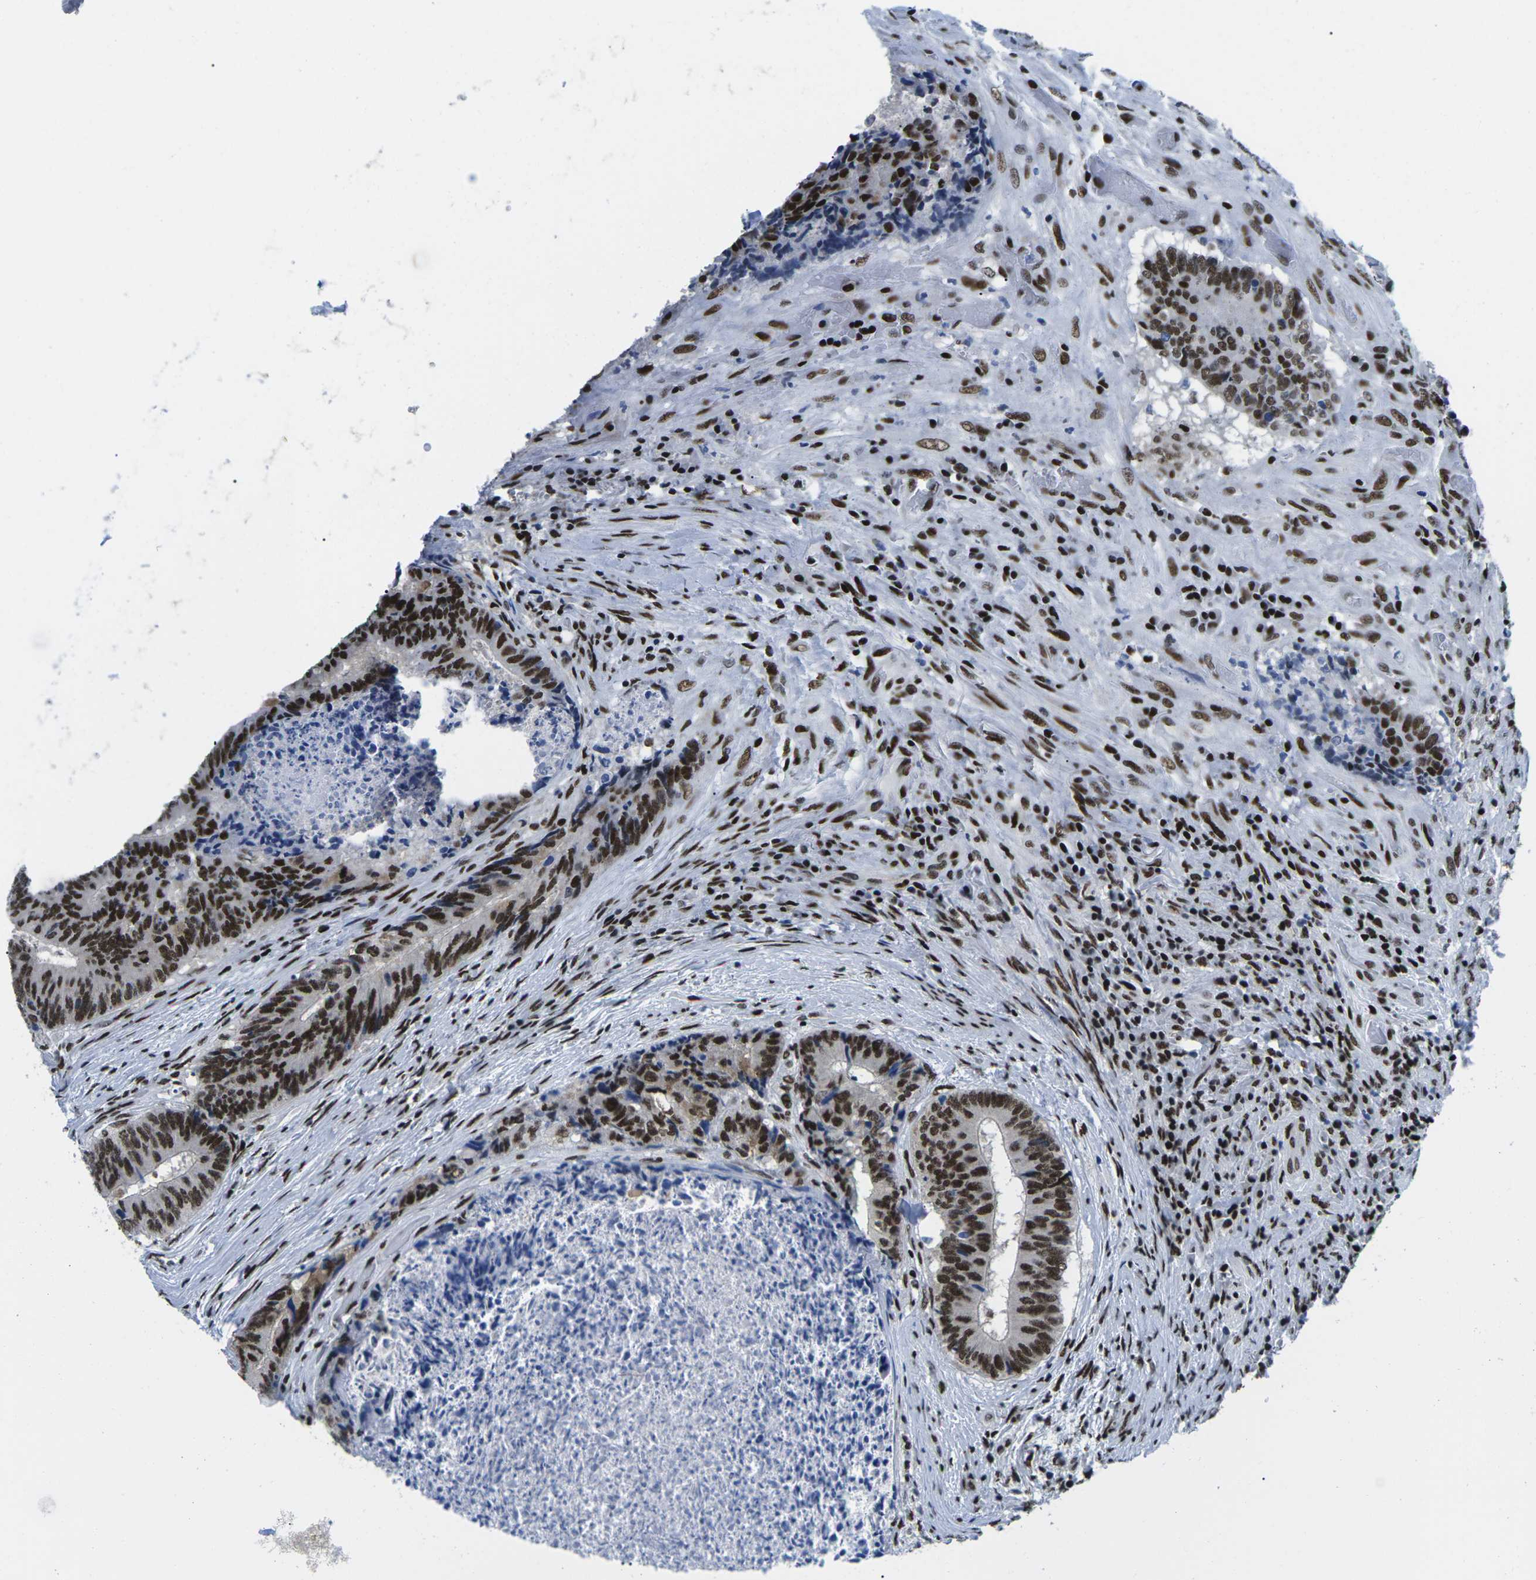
{"staining": {"intensity": "strong", "quantity": ">75%", "location": "nuclear"}, "tissue": "colorectal cancer", "cell_type": "Tumor cells", "image_type": "cancer", "snomed": [{"axis": "morphology", "description": "Adenocarcinoma, NOS"}, {"axis": "topography", "description": "Rectum"}], "caption": "An IHC histopathology image of tumor tissue is shown. Protein staining in brown labels strong nuclear positivity in colorectal adenocarcinoma within tumor cells.", "gene": "ATF1", "patient": {"sex": "male", "age": 72}}